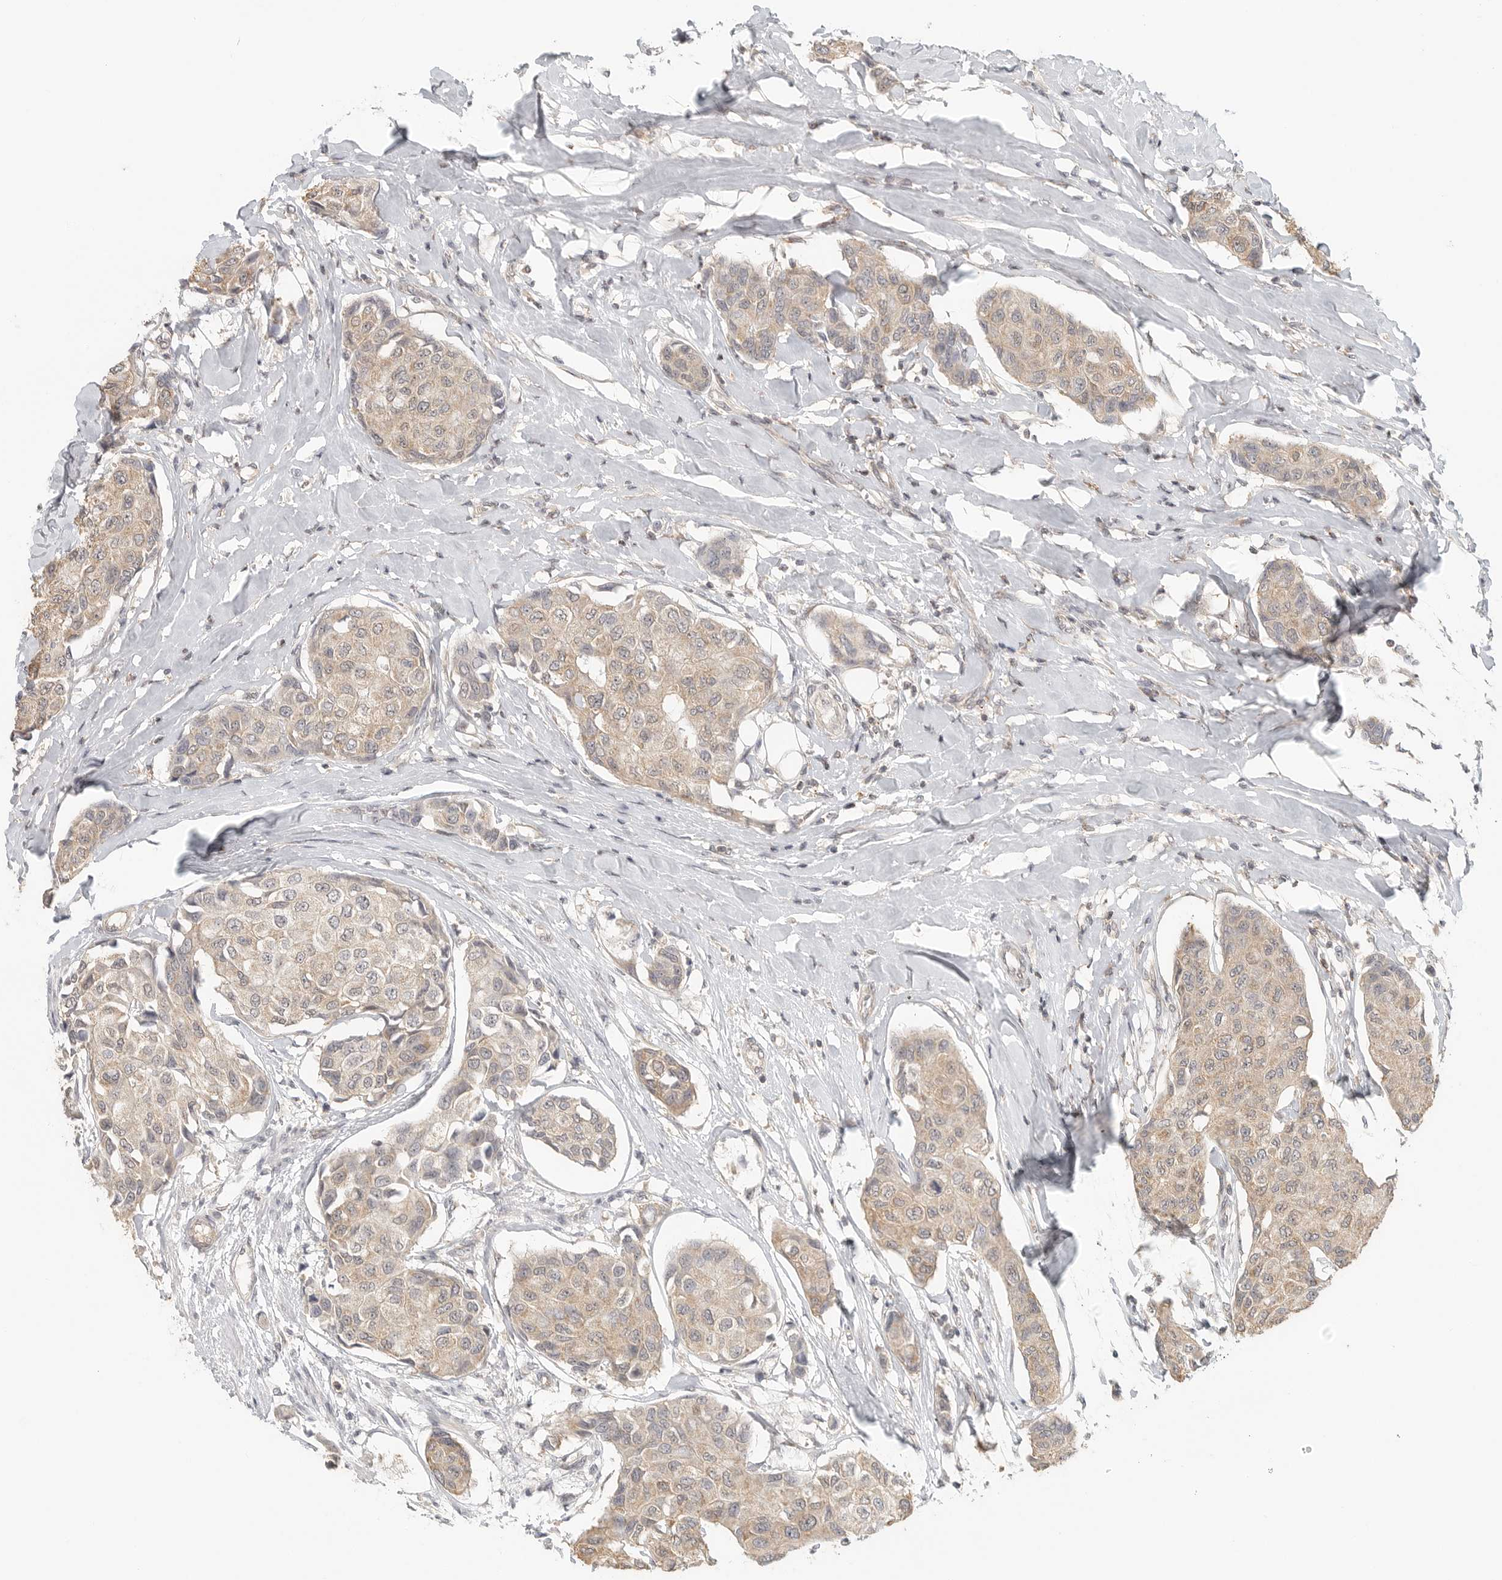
{"staining": {"intensity": "weak", "quantity": ">75%", "location": "cytoplasmic/membranous"}, "tissue": "breast cancer", "cell_type": "Tumor cells", "image_type": "cancer", "snomed": [{"axis": "morphology", "description": "Duct carcinoma"}, {"axis": "topography", "description": "Breast"}], "caption": "Protein staining of infiltrating ductal carcinoma (breast) tissue exhibits weak cytoplasmic/membranous staining in about >75% of tumor cells.", "gene": "HDAC6", "patient": {"sex": "female", "age": 80}}